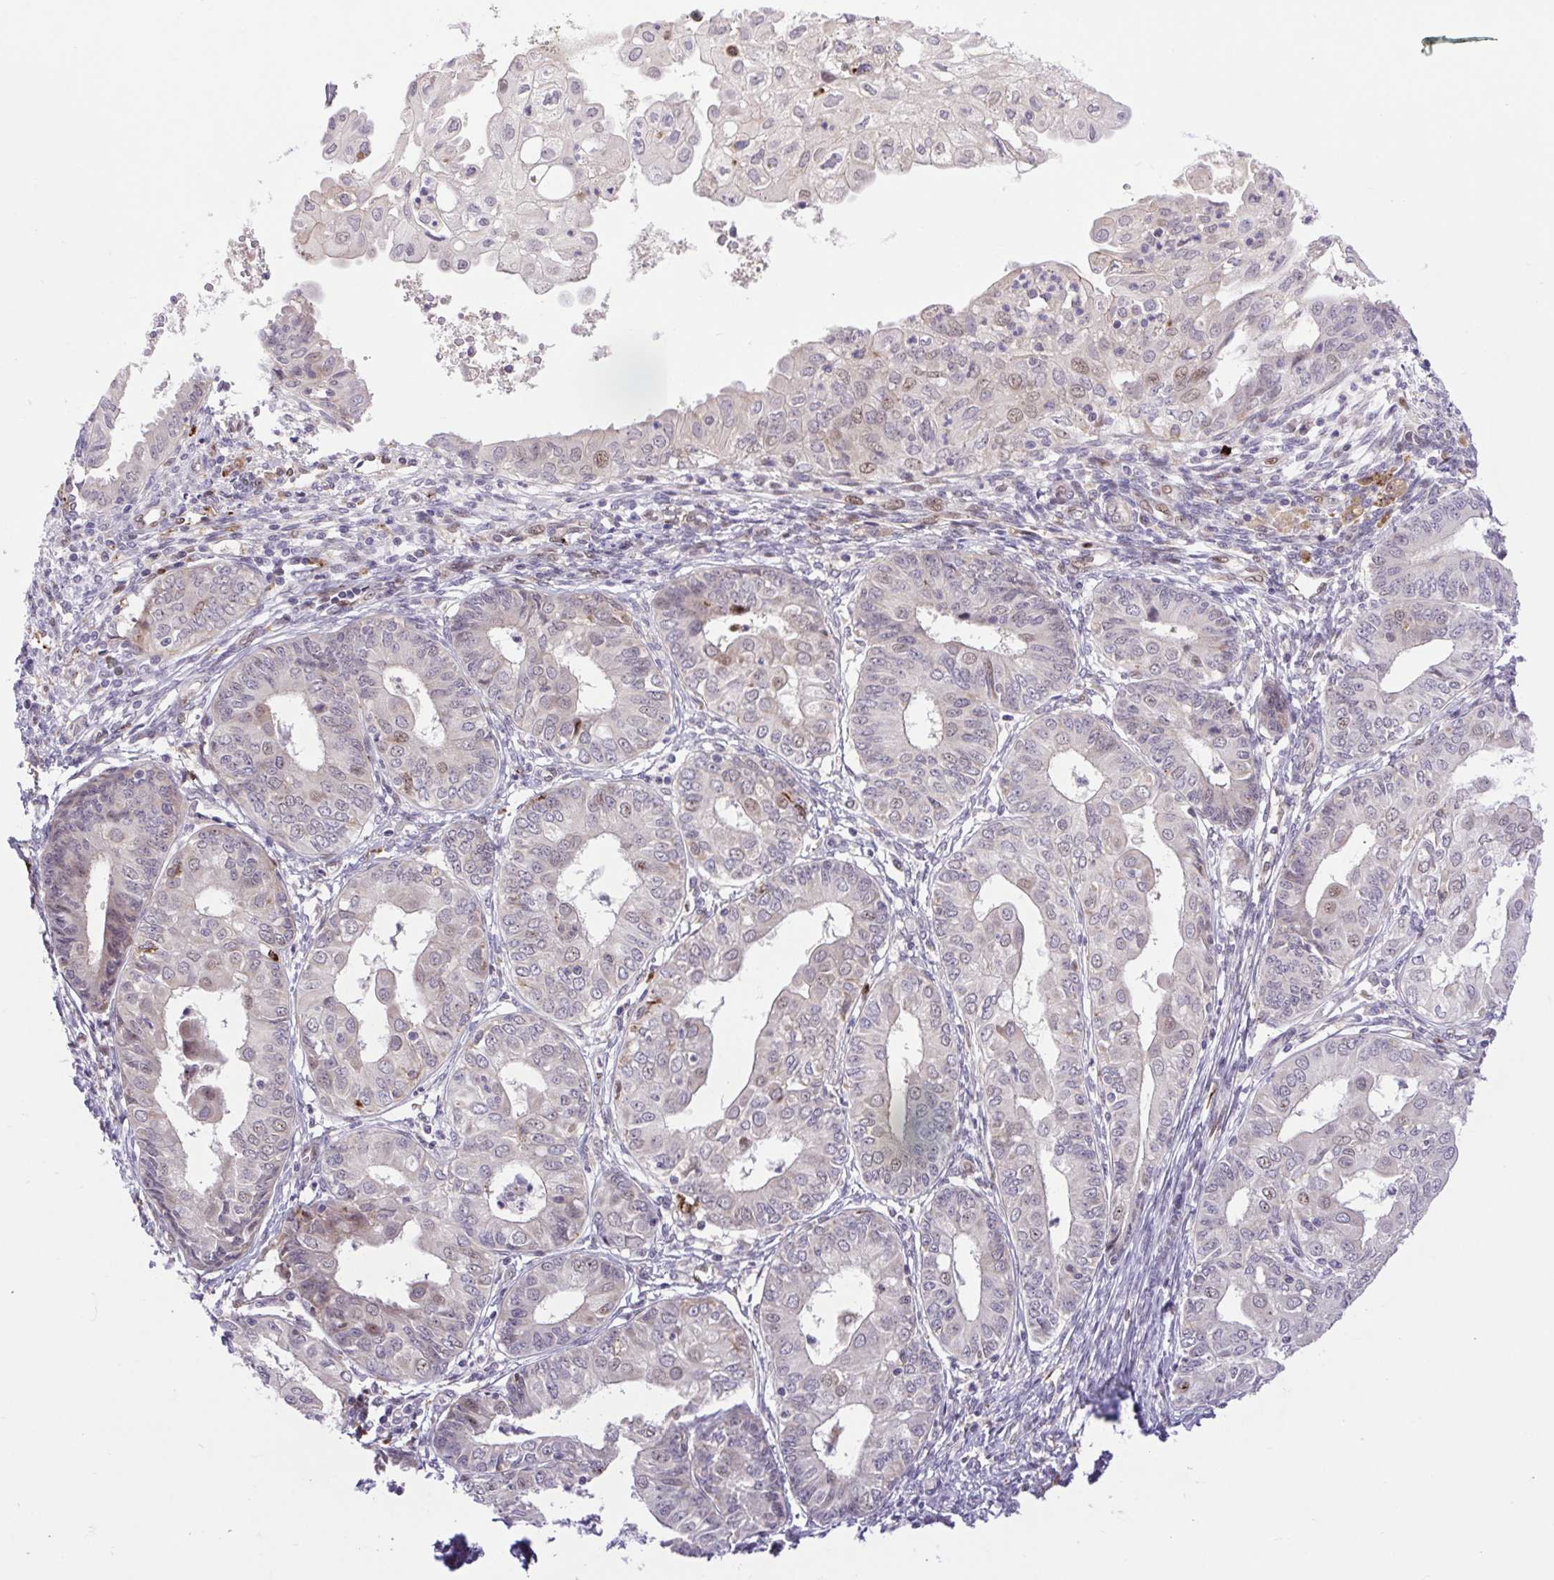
{"staining": {"intensity": "weak", "quantity": "<25%", "location": "nuclear"}, "tissue": "endometrial cancer", "cell_type": "Tumor cells", "image_type": "cancer", "snomed": [{"axis": "morphology", "description": "Adenocarcinoma, NOS"}, {"axis": "topography", "description": "Endometrium"}], "caption": "Tumor cells are negative for brown protein staining in endometrial cancer (adenocarcinoma). (Stains: DAB immunohistochemistry with hematoxylin counter stain, Microscopy: brightfield microscopy at high magnification).", "gene": "ERG", "patient": {"sex": "female", "age": 68}}